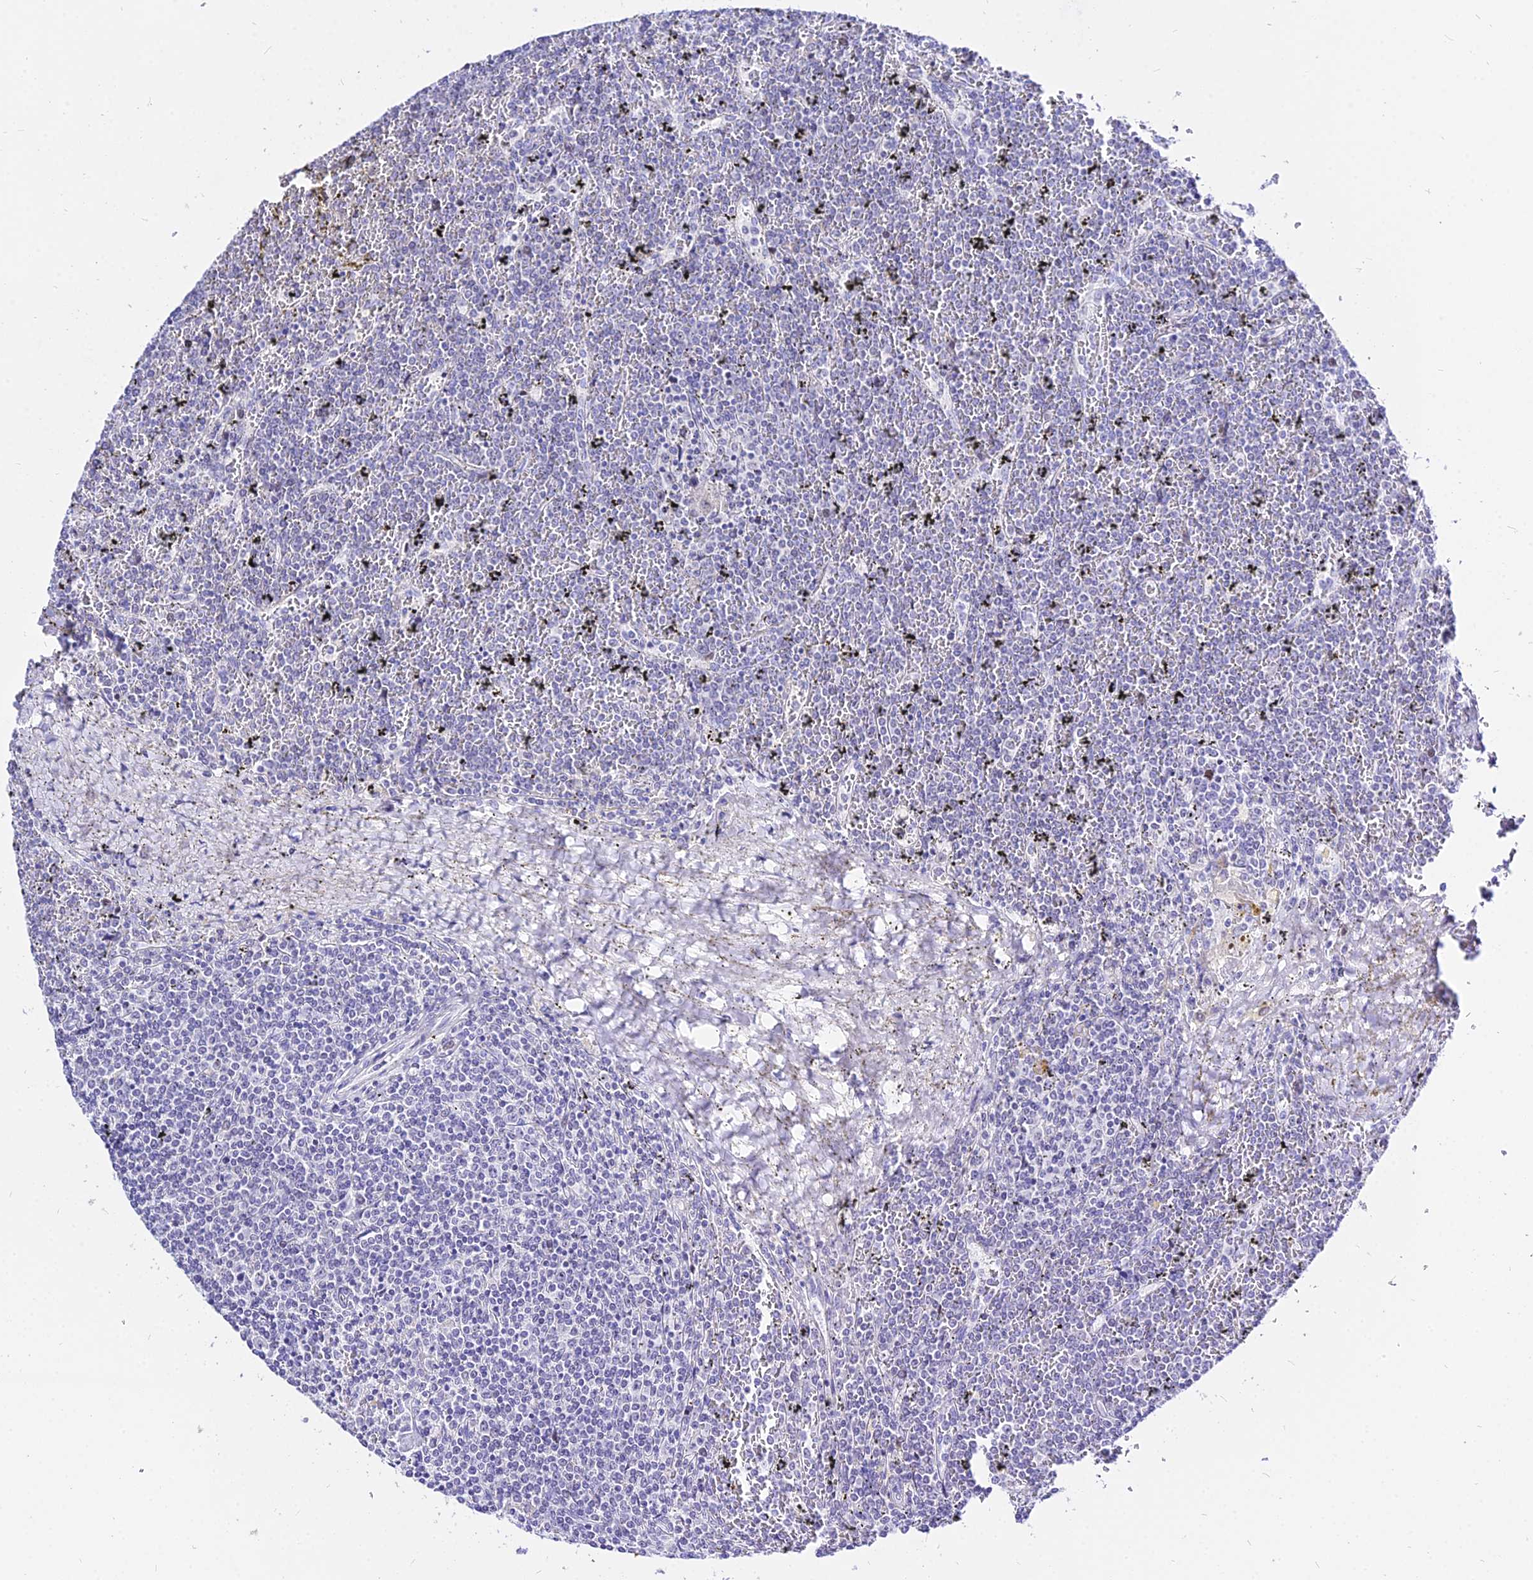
{"staining": {"intensity": "negative", "quantity": "none", "location": "none"}, "tissue": "lymphoma", "cell_type": "Tumor cells", "image_type": "cancer", "snomed": [{"axis": "morphology", "description": "Malignant lymphoma, non-Hodgkin's type, Low grade"}, {"axis": "topography", "description": "Spleen"}], "caption": "High magnification brightfield microscopy of lymphoma stained with DAB (3,3'-diaminobenzidine) (brown) and counterstained with hematoxylin (blue): tumor cells show no significant positivity.", "gene": "CARD18", "patient": {"sex": "female", "age": 19}}